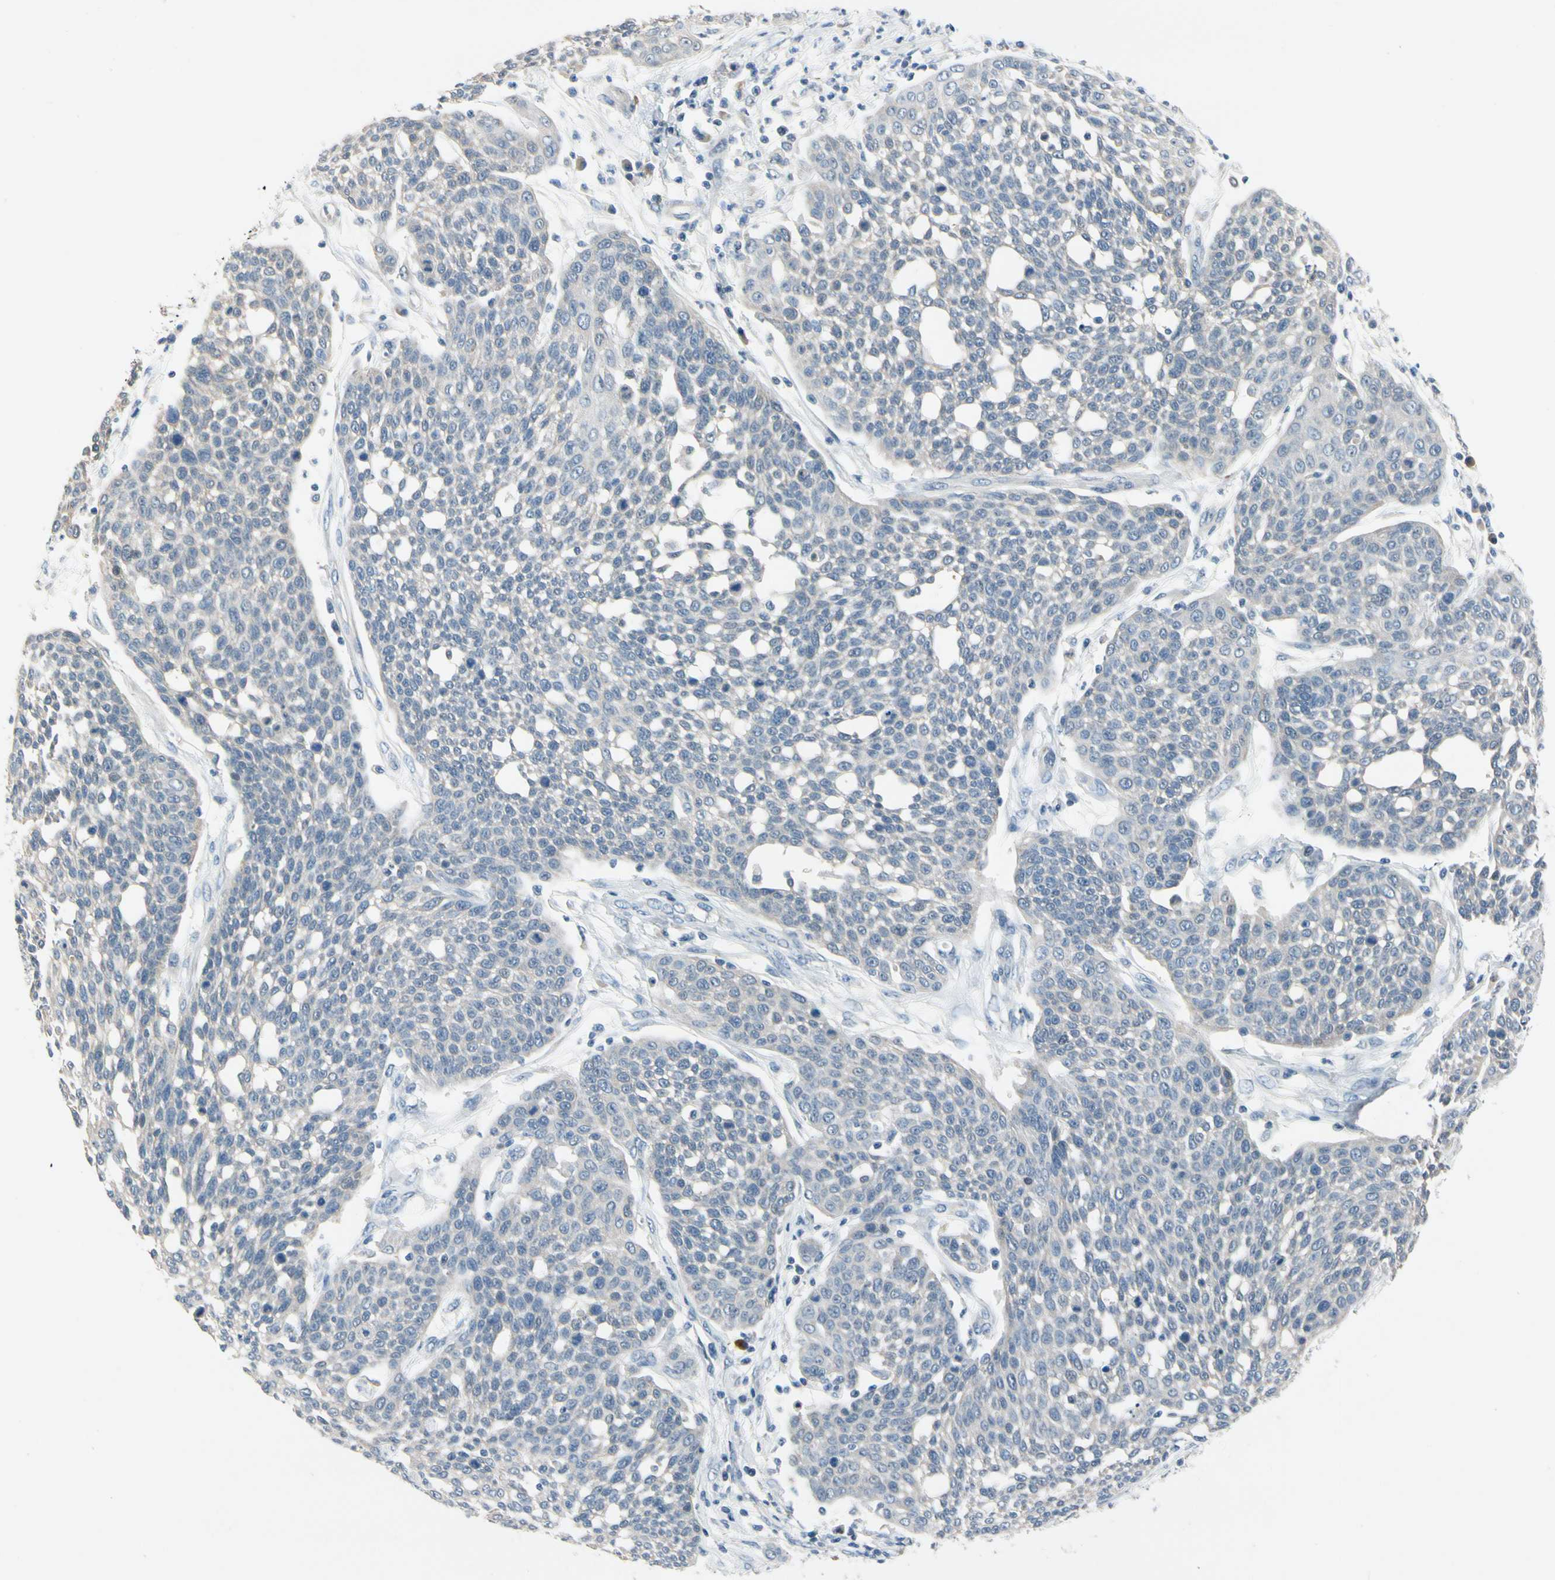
{"staining": {"intensity": "negative", "quantity": "none", "location": "none"}, "tissue": "cervical cancer", "cell_type": "Tumor cells", "image_type": "cancer", "snomed": [{"axis": "morphology", "description": "Squamous cell carcinoma, NOS"}, {"axis": "topography", "description": "Cervix"}], "caption": "There is no significant expression in tumor cells of cervical squamous cell carcinoma. (Stains: DAB immunohistochemistry (IHC) with hematoxylin counter stain, Microscopy: brightfield microscopy at high magnification).", "gene": "SLC27A6", "patient": {"sex": "female", "age": 34}}